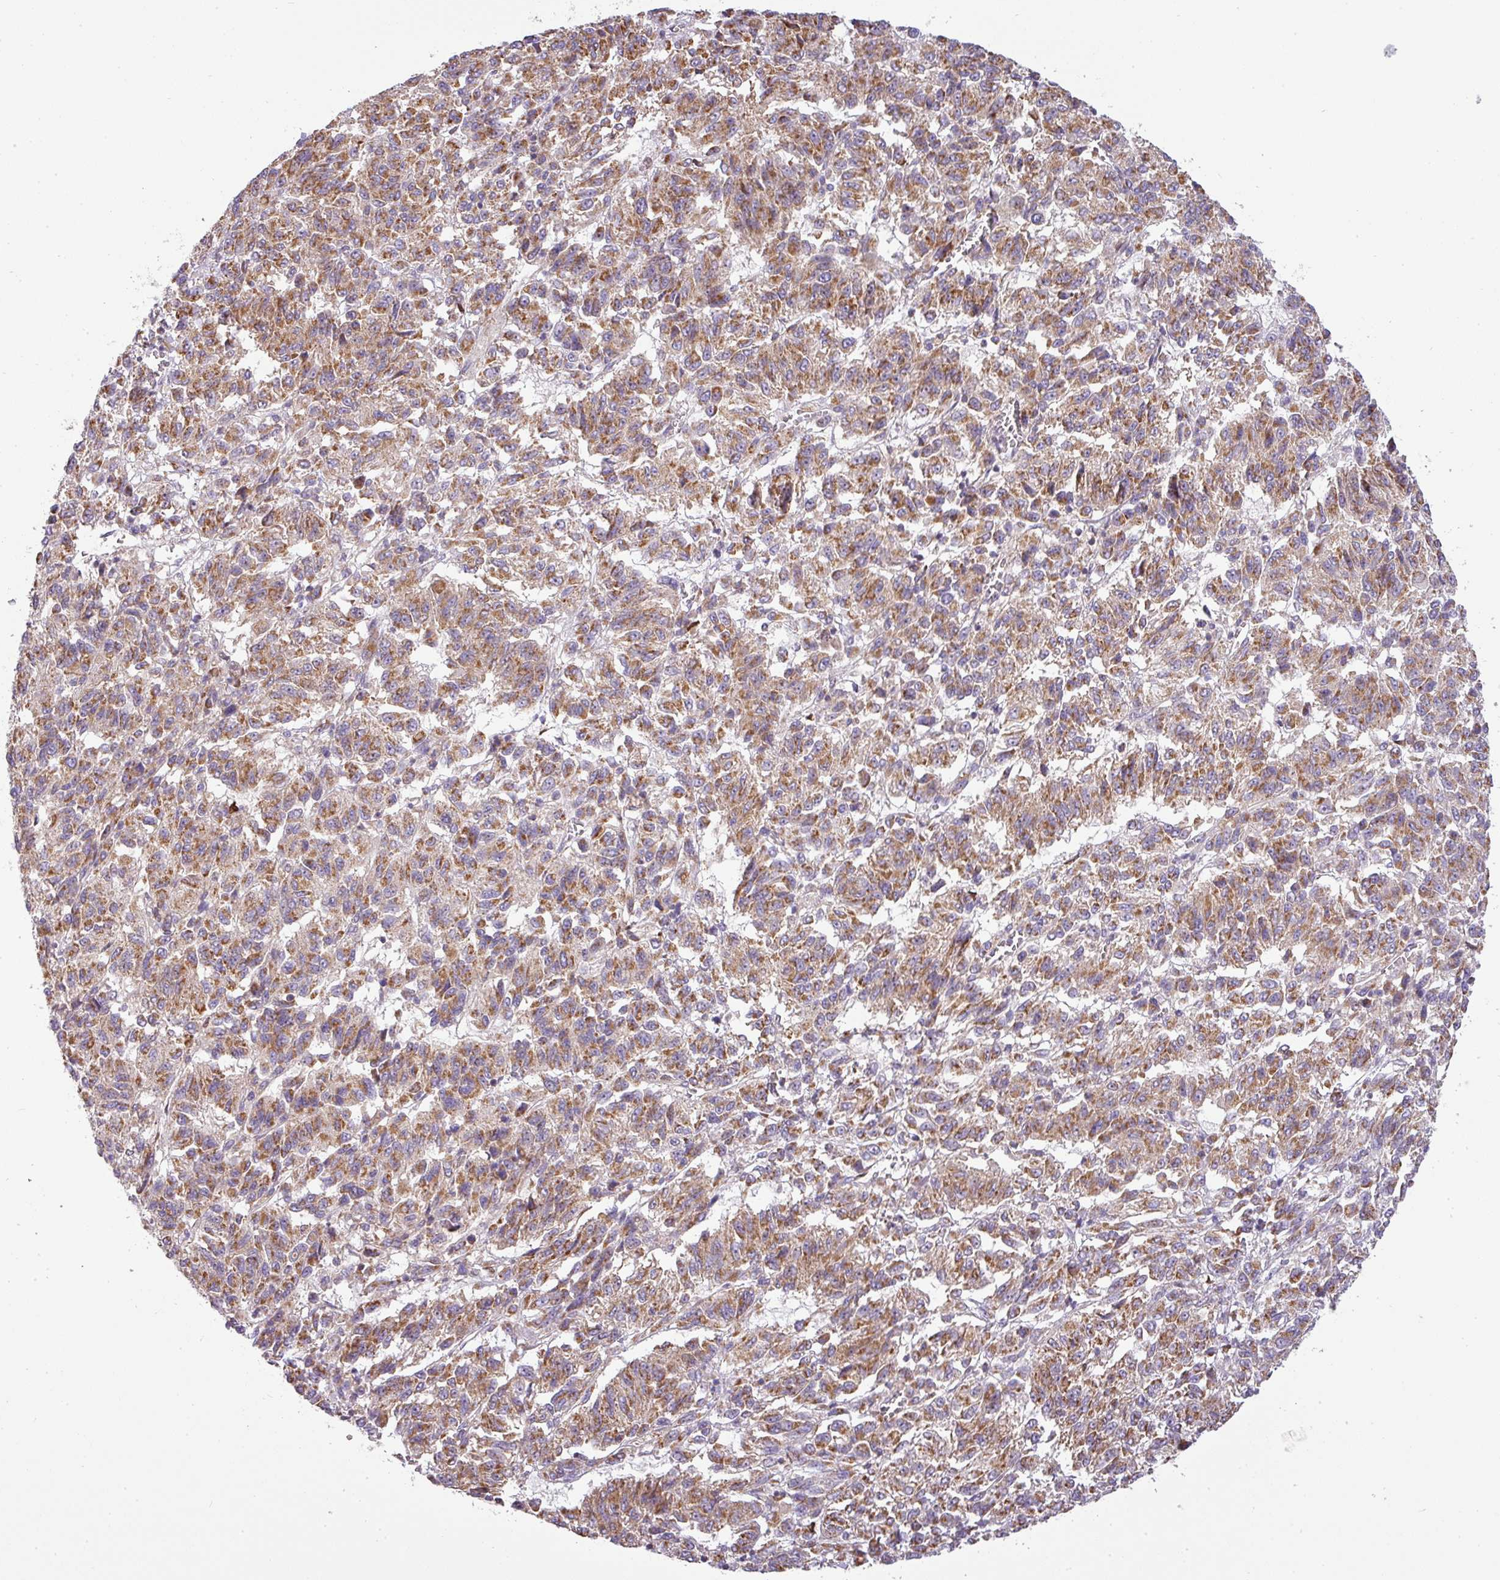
{"staining": {"intensity": "moderate", "quantity": ">75%", "location": "cytoplasmic/membranous"}, "tissue": "melanoma", "cell_type": "Tumor cells", "image_type": "cancer", "snomed": [{"axis": "morphology", "description": "Malignant melanoma, Metastatic site"}, {"axis": "topography", "description": "Lung"}], "caption": "IHC staining of melanoma, which displays medium levels of moderate cytoplasmic/membranous positivity in about >75% of tumor cells indicating moderate cytoplasmic/membranous protein positivity. The staining was performed using DAB (brown) for protein detection and nuclei were counterstained in hematoxylin (blue).", "gene": "ZNF211", "patient": {"sex": "male", "age": 64}}